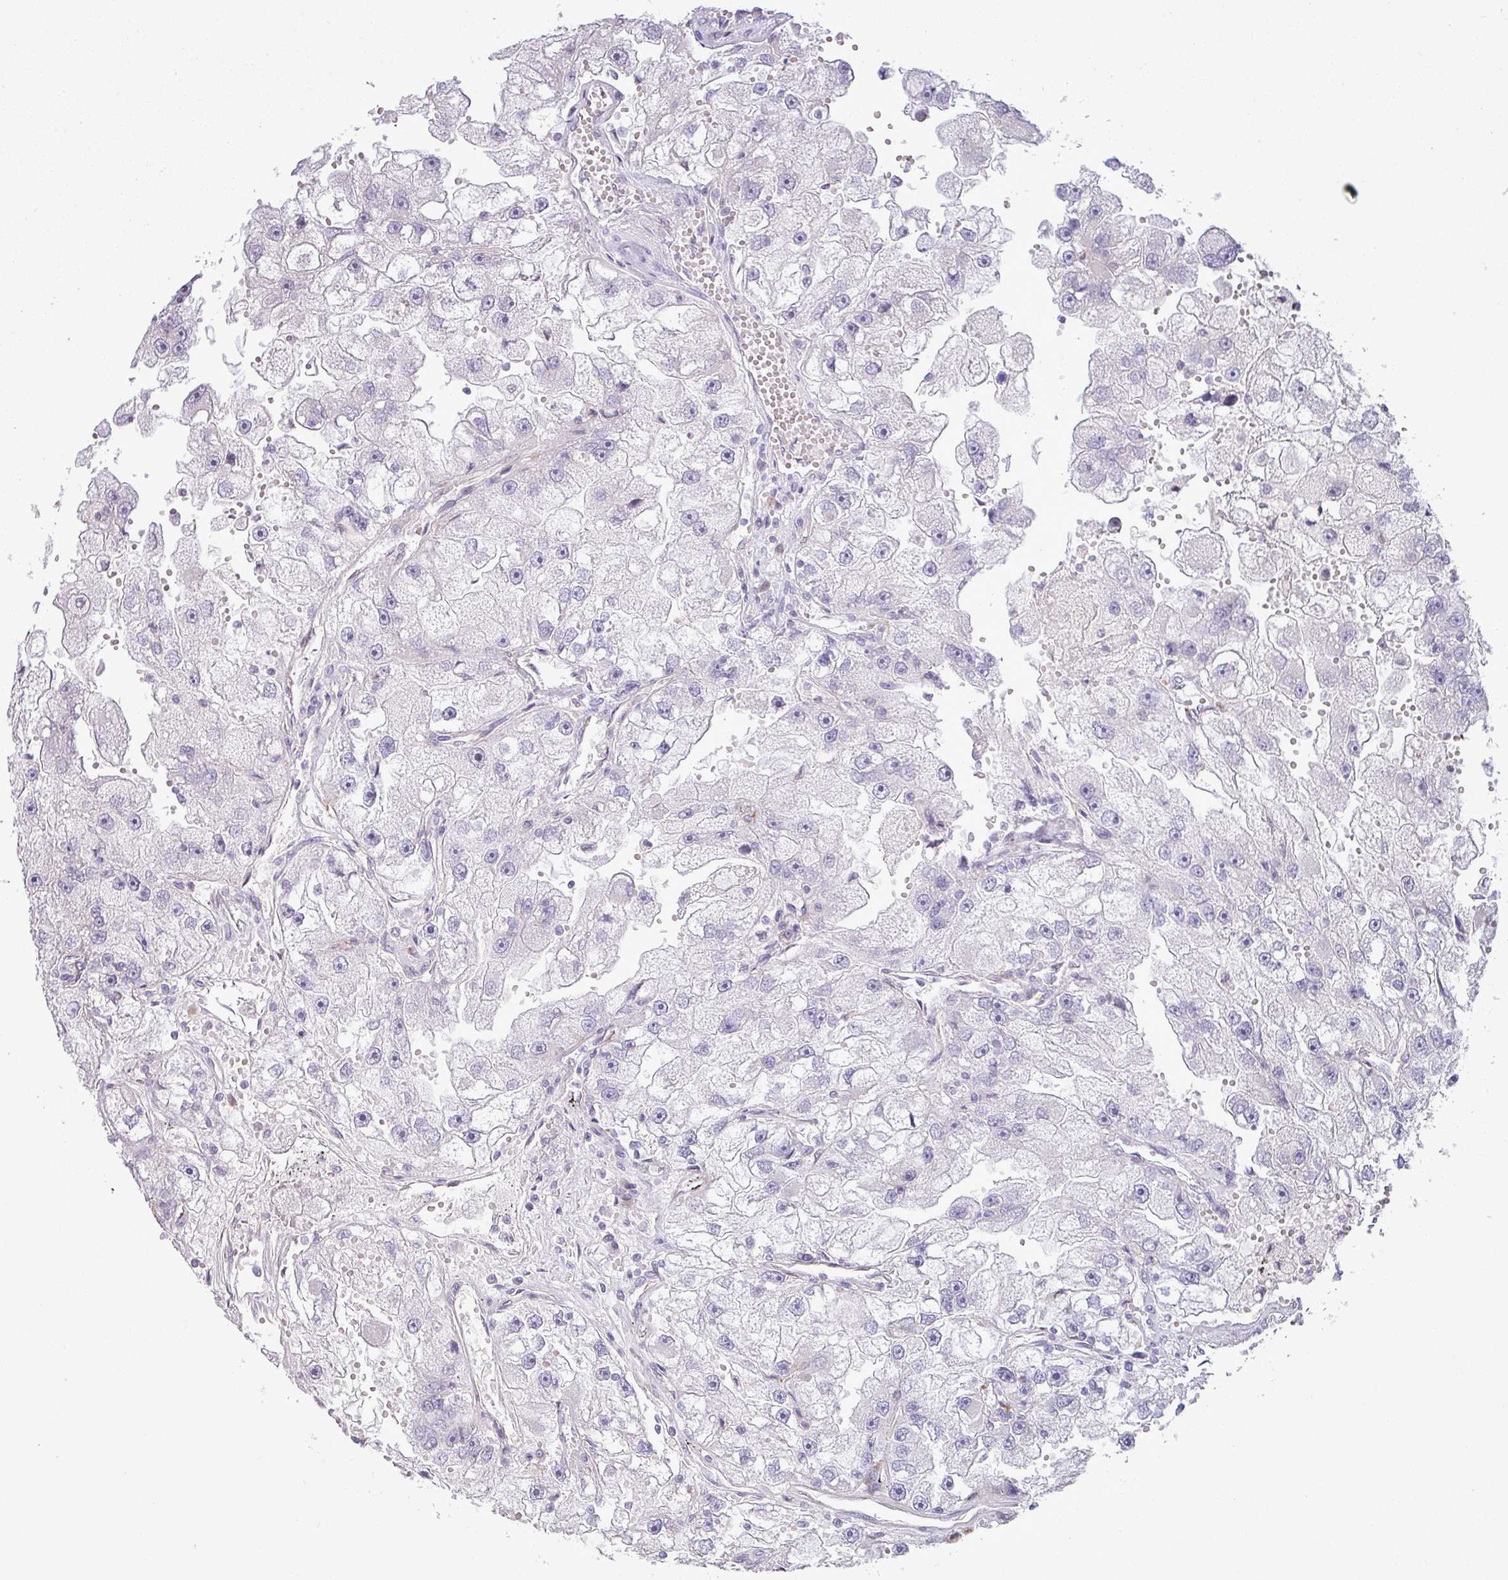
{"staining": {"intensity": "negative", "quantity": "none", "location": "none"}, "tissue": "renal cancer", "cell_type": "Tumor cells", "image_type": "cancer", "snomed": [{"axis": "morphology", "description": "Adenocarcinoma, NOS"}, {"axis": "topography", "description": "Kidney"}], "caption": "High power microscopy histopathology image of an IHC image of adenocarcinoma (renal), revealing no significant expression in tumor cells.", "gene": "CCDC144A", "patient": {"sex": "male", "age": 63}}